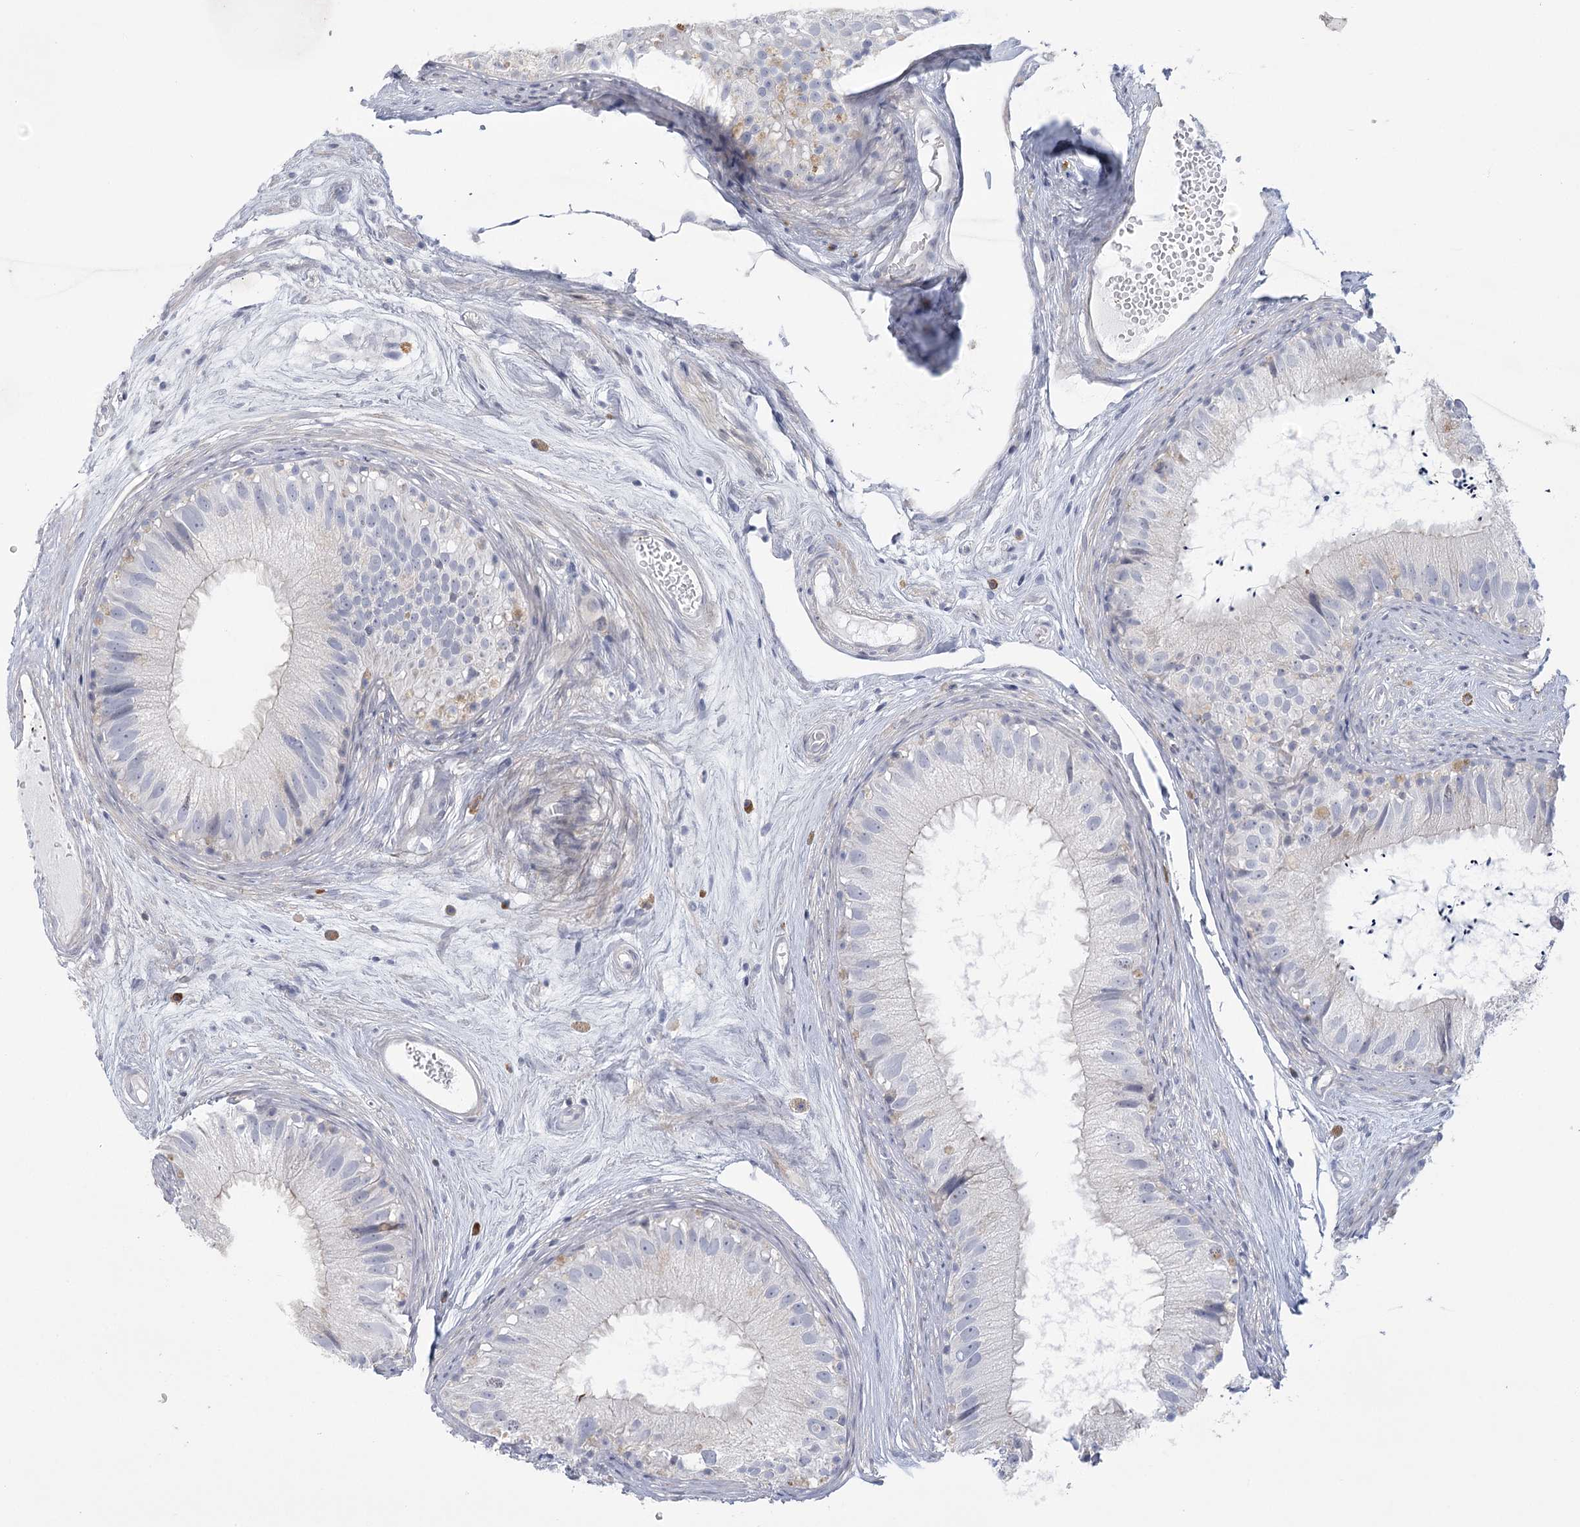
{"staining": {"intensity": "negative", "quantity": "none", "location": "none"}, "tissue": "epididymis", "cell_type": "Glandular cells", "image_type": "normal", "snomed": [{"axis": "morphology", "description": "Normal tissue, NOS"}, {"axis": "topography", "description": "Epididymis"}], "caption": "DAB immunohistochemical staining of unremarkable human epididymis exhibits no significant positivity in glandular cells. (Brightfield microscopy of DAB immunohistochemistry at high magnification).", "gene": "FAM76B", "patient": {"sex": "male", "age": 77}}